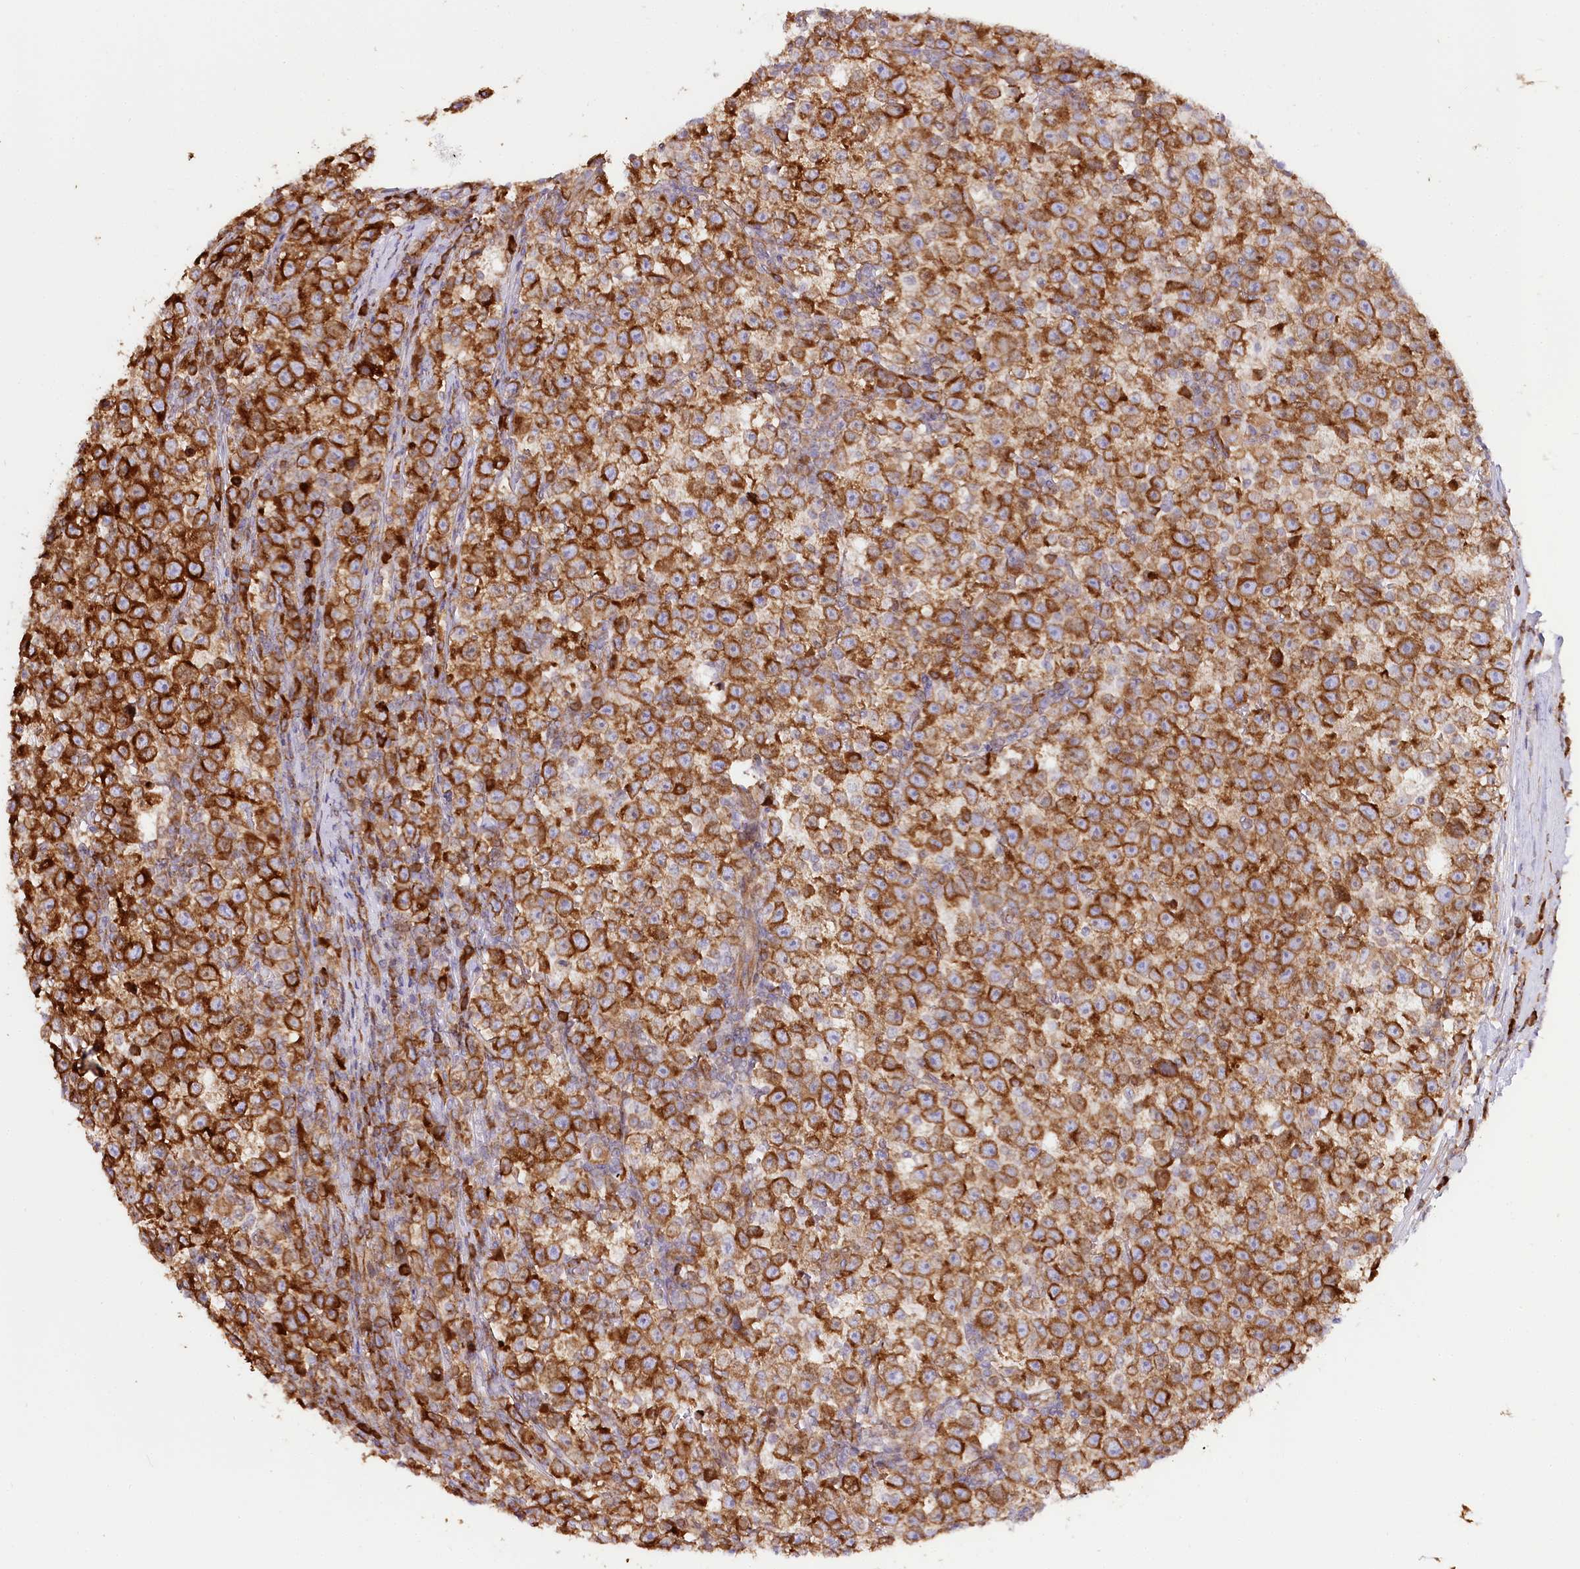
{"staining": {"intensity": "strong", "quantity": ">75%", "location": "cytoplasmic/membranous"}, "tissue": "testis cancer", "cell_type": "Tumor cells", "image_type": "cancer", "snomed": [{"axis": "morphology", "description": "Normal tissue, NOS"}, {"axis": "morphology", "description": "Seminoma, NOS"}, {"axis": "topography", "description": "Testis"}], "caption": "Immunohistochemical staining of testis seminoma shows high levels of strong cytoplasmic/membranous expression in about >75% of tumor cells.", "gene": "CNPY2", "patient": {"sex": "male", "age": 43}}